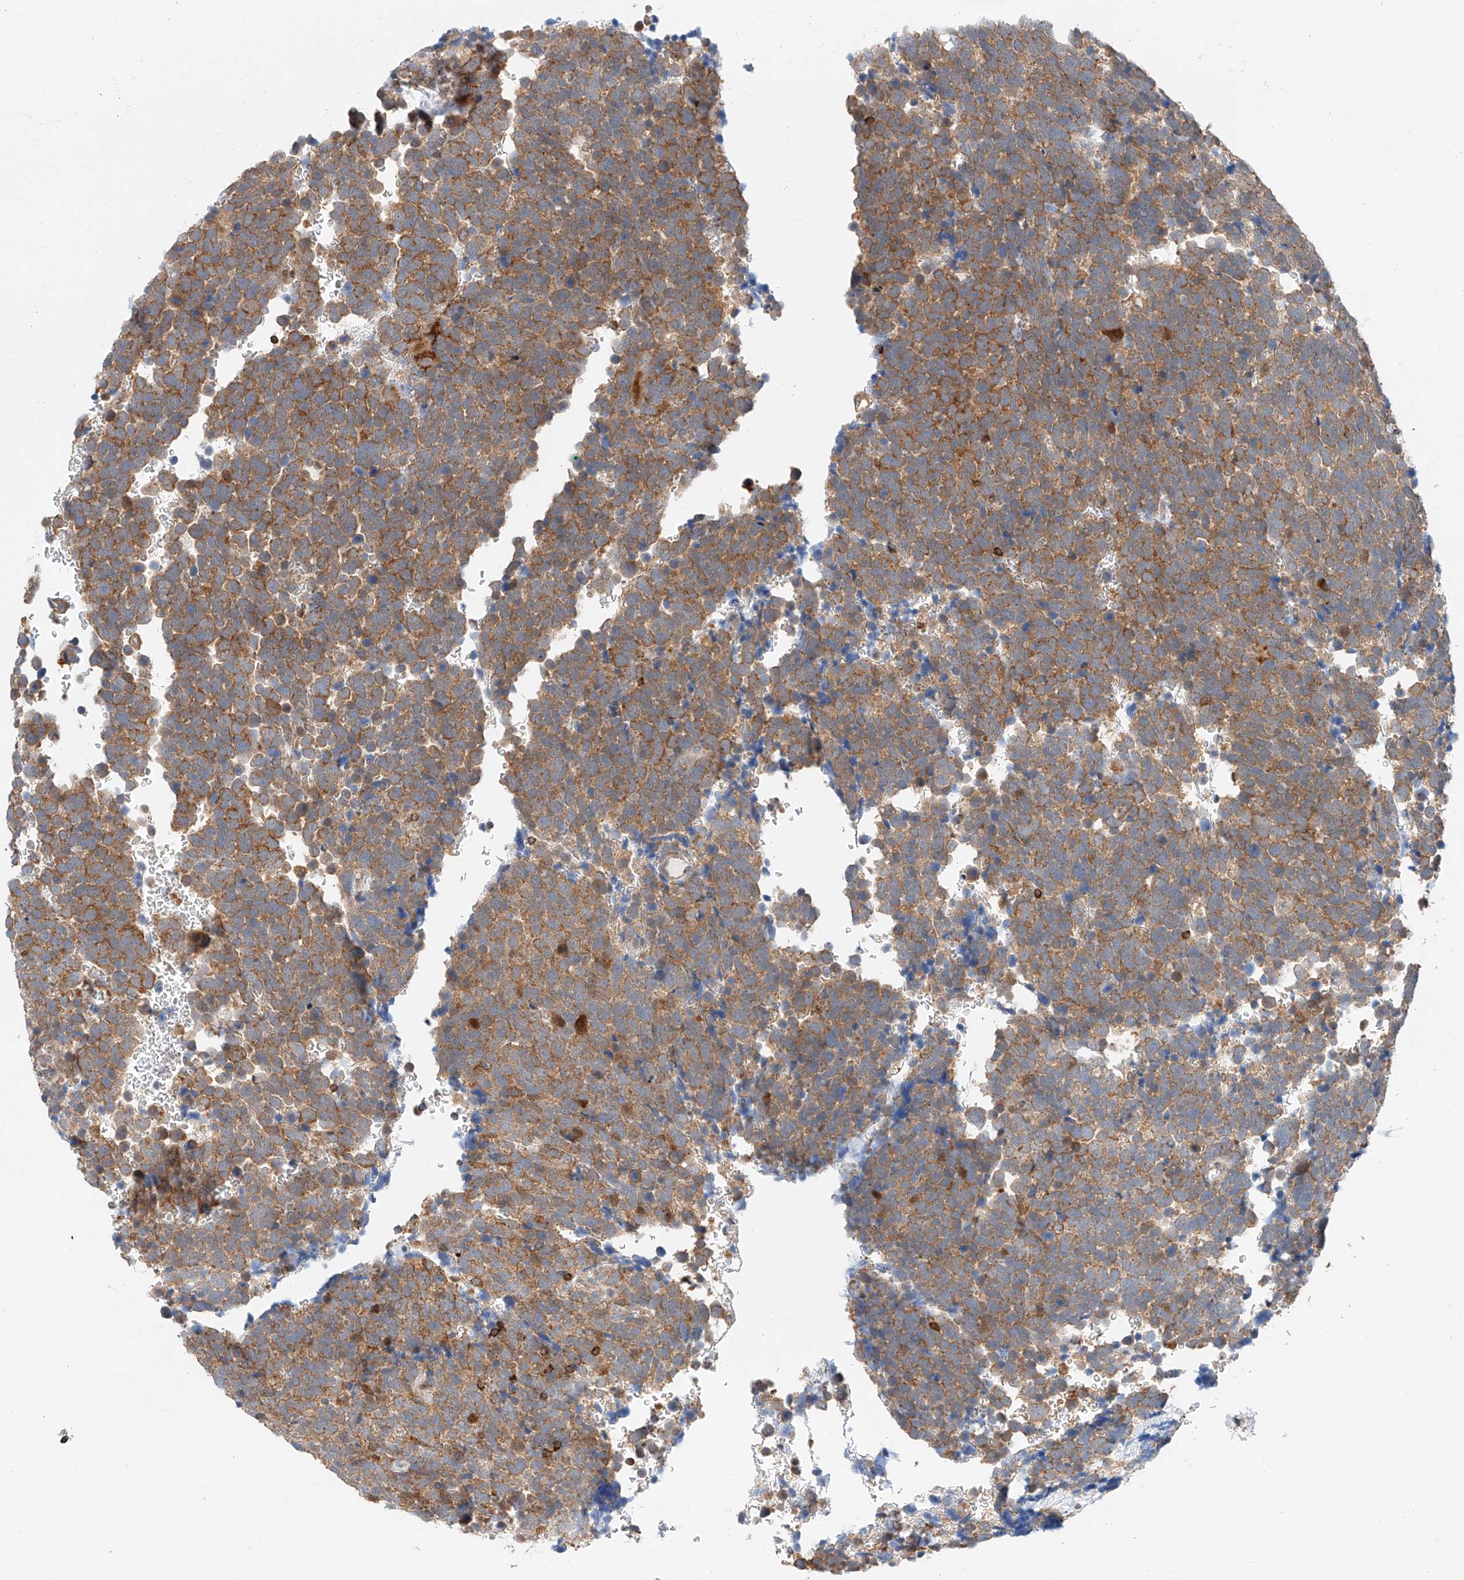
{"staining": {"intensity": "moderate", "quantity": ">75%", "location": "cytoplasmic/membranous"}, "tissue": "urothelial cancer", "cell_type": "Tumor cells", "image_type": "cancer", "snomed": [{"axis": "morphology", "description": "Urothelial carcinoma, High grade"}, {"axis": "topography", "description": "Urinary bladder"}], "caption": "IHC (DAB) staining of high-grade urothelial carcinoma demonstrates moderate cytoplasmic/membranous protein positivity in about >75% of tumor cells.", "gene": "MFN2", "patient": {"sex": "female", "age": 82}}